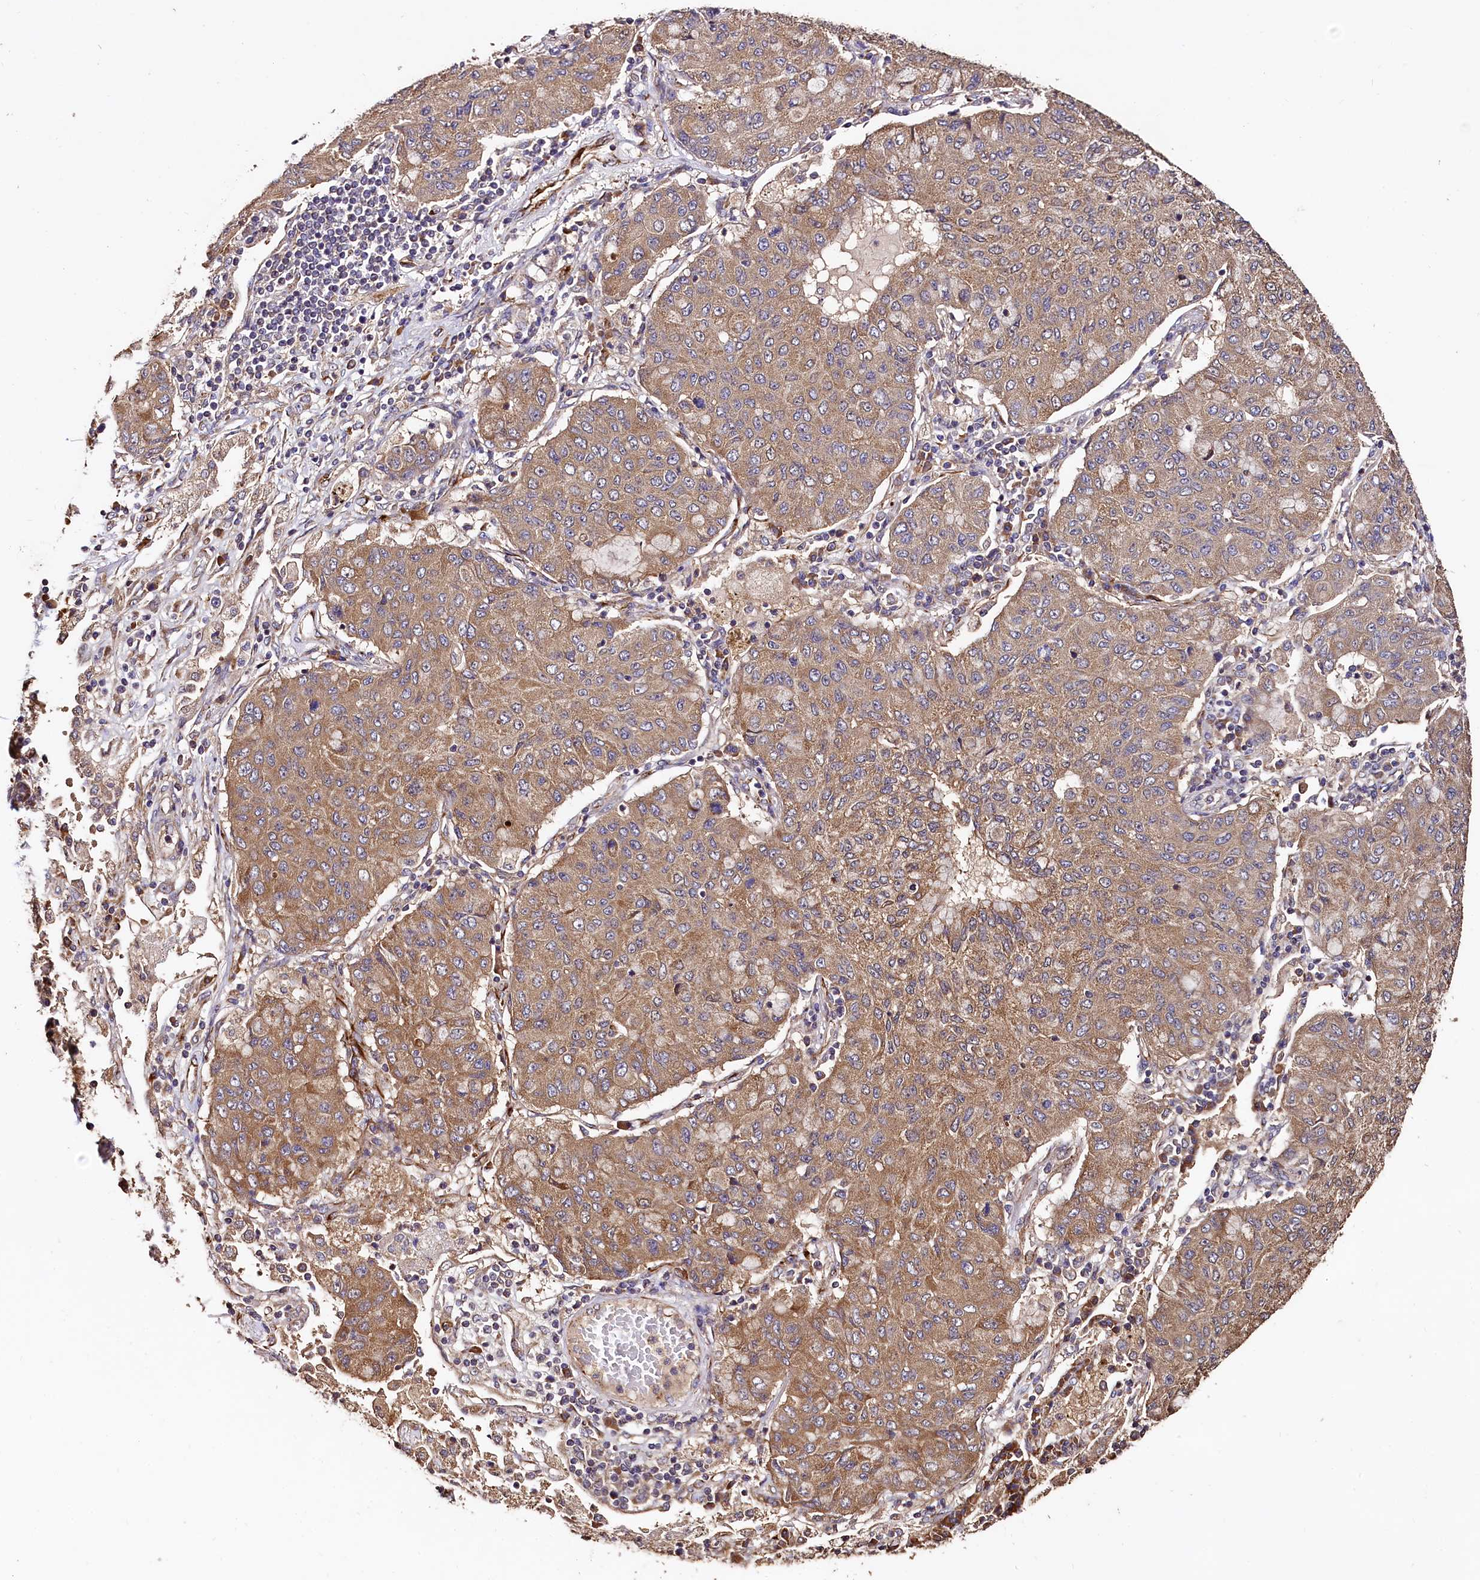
{"staining": {"intensity": "moderate", "quantity": ">75%", "location": "cytoplasmic/membranous"}, "tissue": "lung cancer", "cell_type": "Tumor cells", "image_type": "cancer", "snomed": [{"axis": "morphology", "description": "Squamous cell carcinoma, NOS"}, {"axis": "topography", "description": "Lung"}], "caption": "An immunohistochemistry photomicrograph of neoplastic tissue is shown. Protein staining in brown labels moderate cytoplasmic/membranous positivity in squamous cell carcinoma (lung) within tumor cells.", "gene": "RASSF1", "patient": {"sex": "male", "age": 74}}